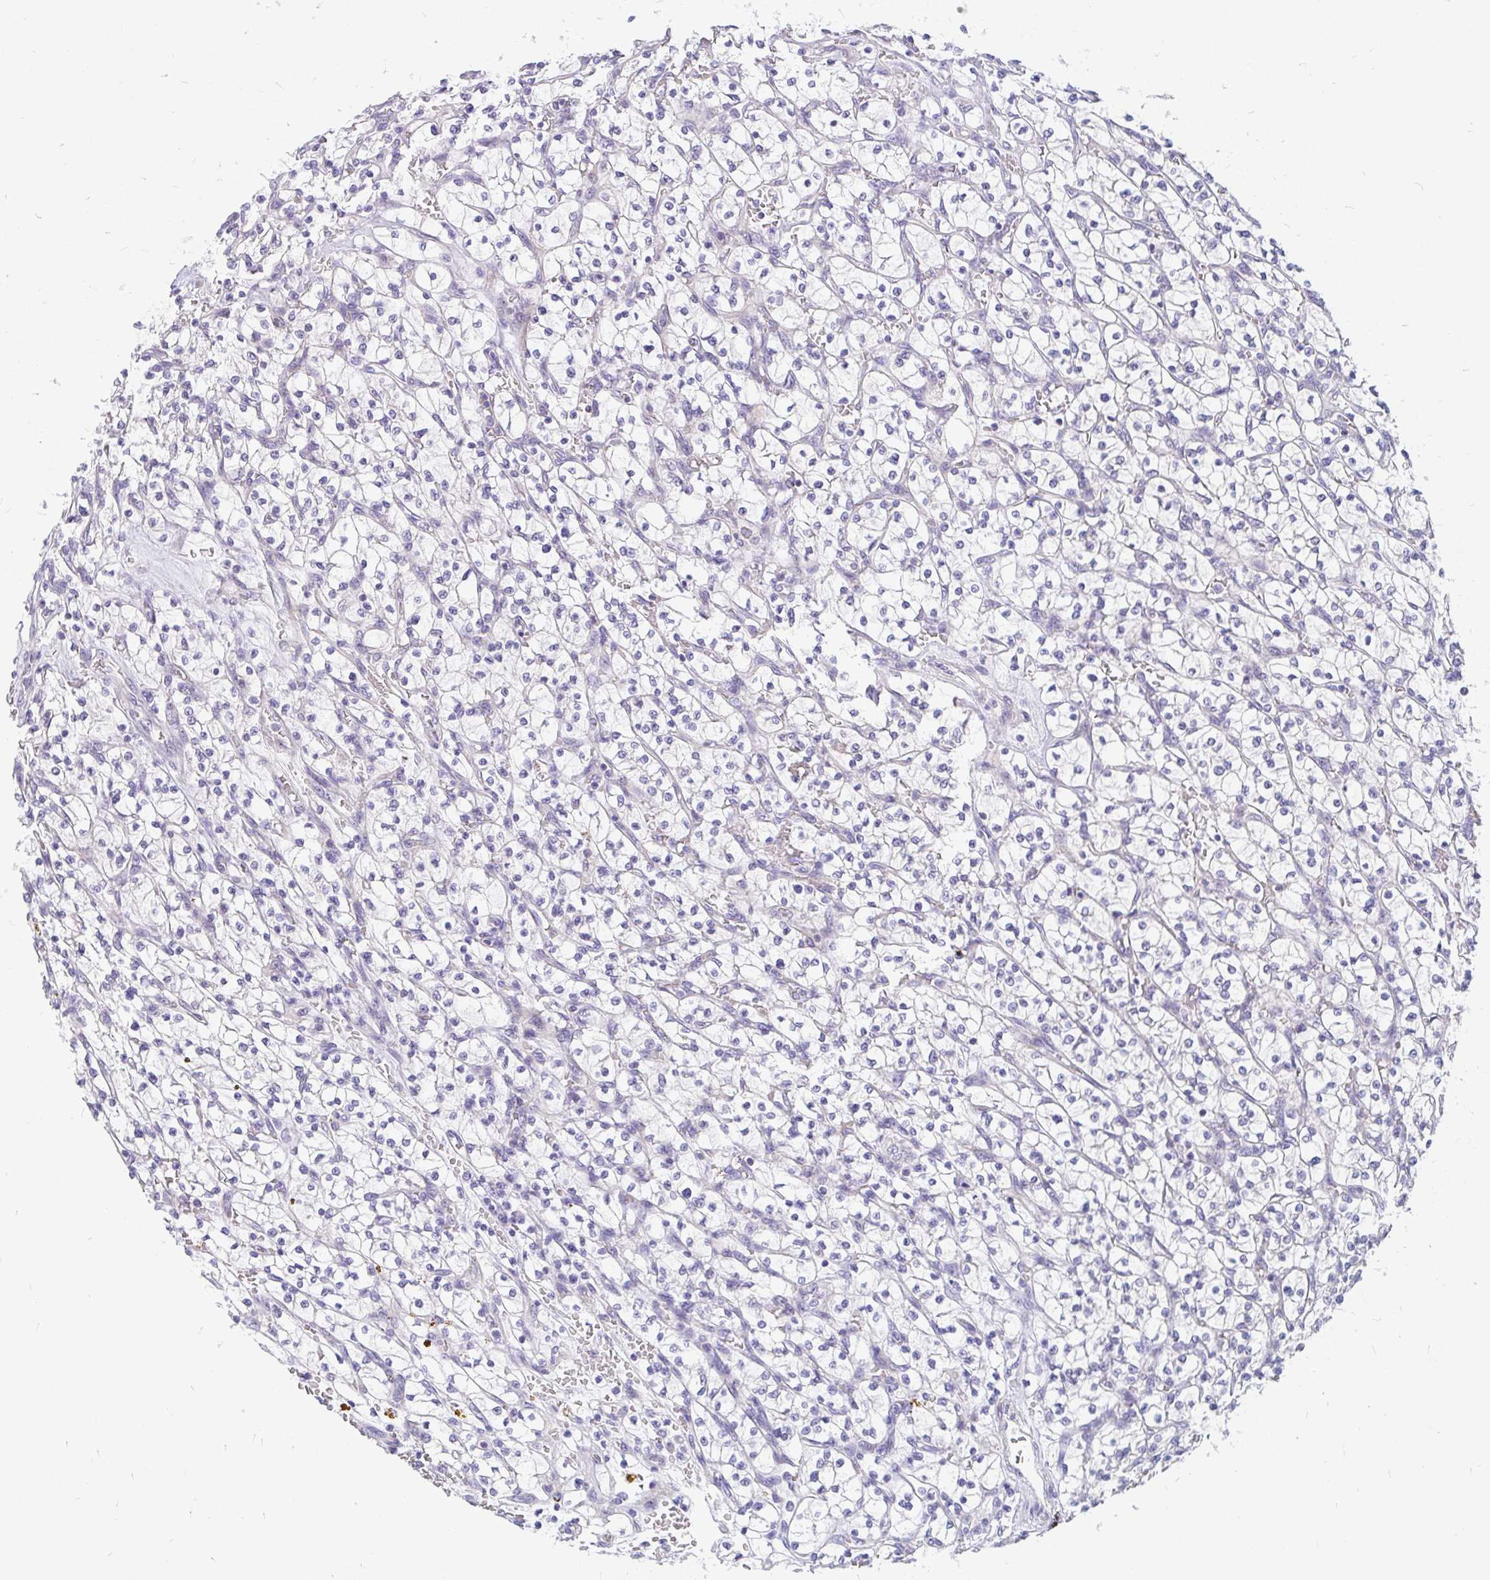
{"staining": {"intensity": "negative", "quantity": "none", "location": "none"}, "tissue": "renal cancer", "cell_type": "Tumor cells", "image_type": "cancer", "snomed": [{"axis": "morphology", "description": "Adenocarcinoma, NOS"}, {"axis": "topography", "description": "Kidney"}], "caption": "Adenocarcinoma (renal) was stained to show a protein in brown. There is no significant expression in tumor cells.", "gene": "LRRC26", "patient": {"sex": "female", "age": 64}}